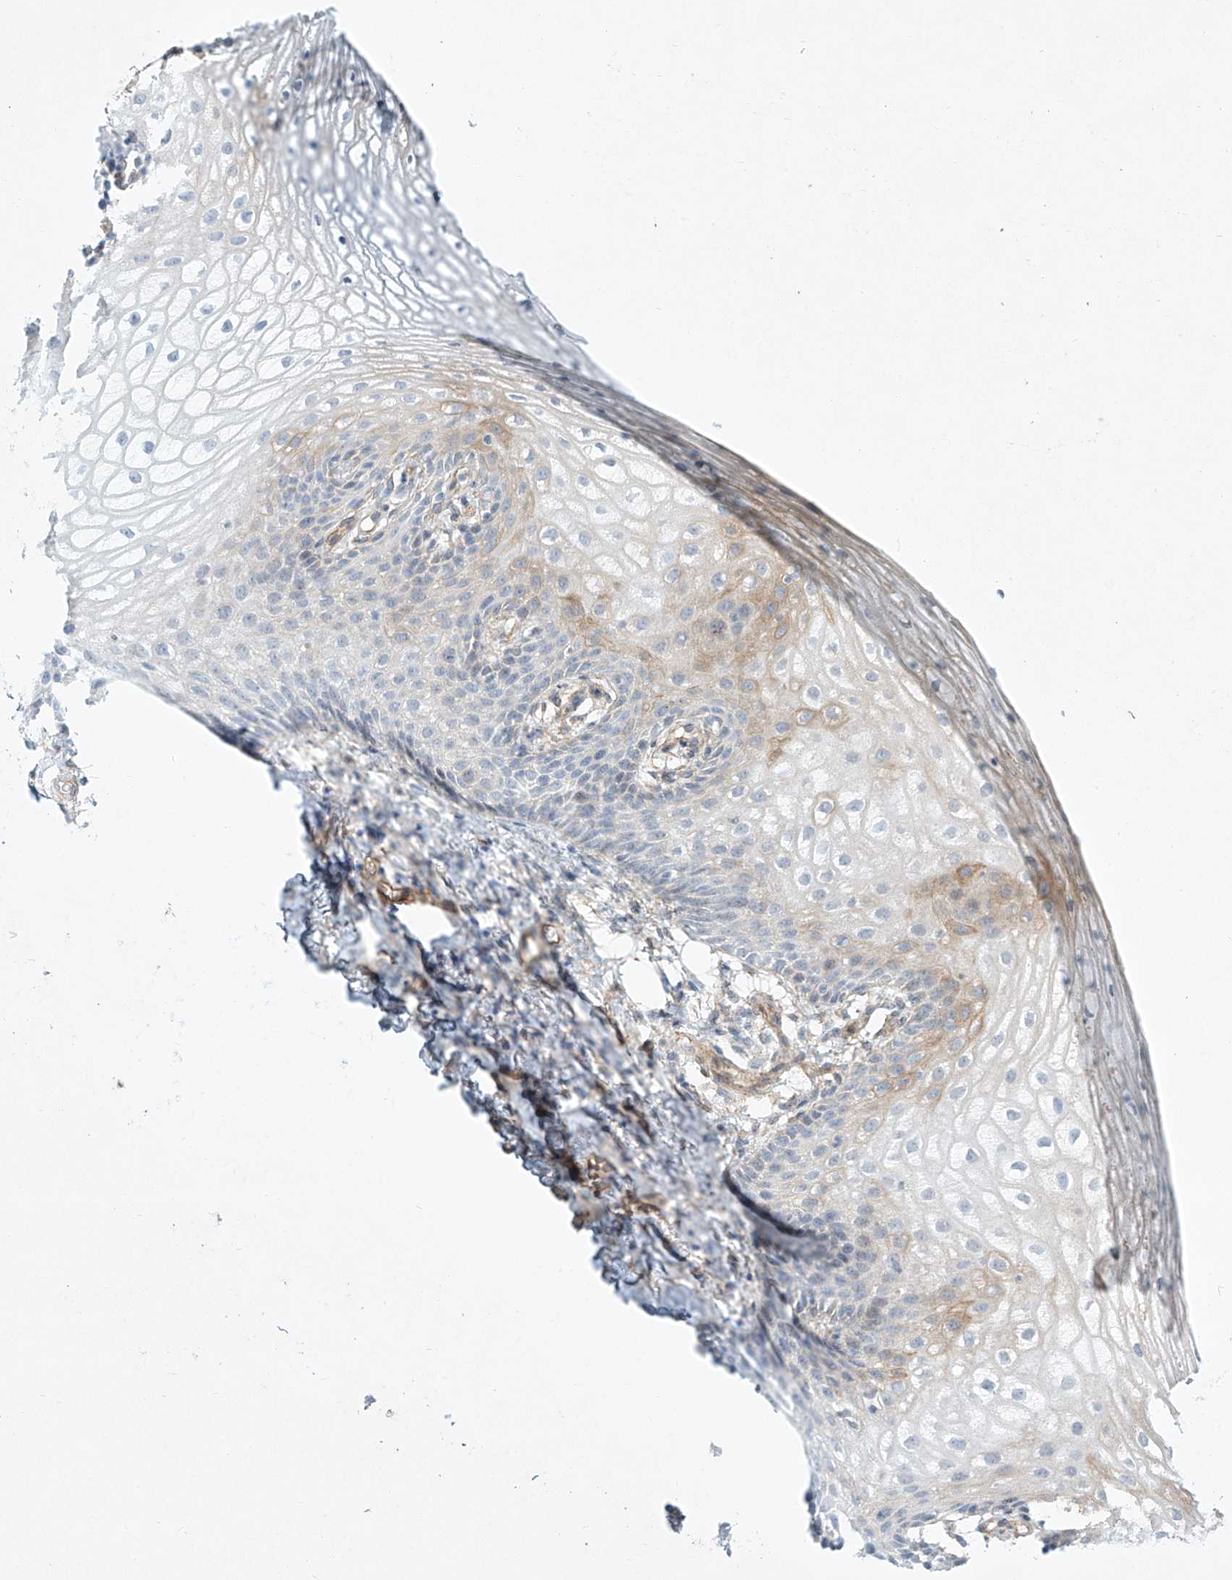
{"staining": {"intensity": "moderate", "quantity": "<25%", "location": "cytoplasmic/membranous"}, "tissue": "vagina", "cell_type": "Squamous epithelial cells", "image_type": "normal", "snomed": [{"axis": "morphology", "description": "Normal tissue, NOS"}, {"axis": "topography", "description": "Vagina"}], "caption": "Benign vagina displays moderate cytoplasmic/membranous expression in about <25% of squamous epithelial cells, visualized by immunohistochemistry. (DAB (3,3'-diaminobenzidine) IHC, brown staining for protein, blue staining for nuclei).", "gene": "REEP2", "patient": {"sex": "female", "age": 60}}